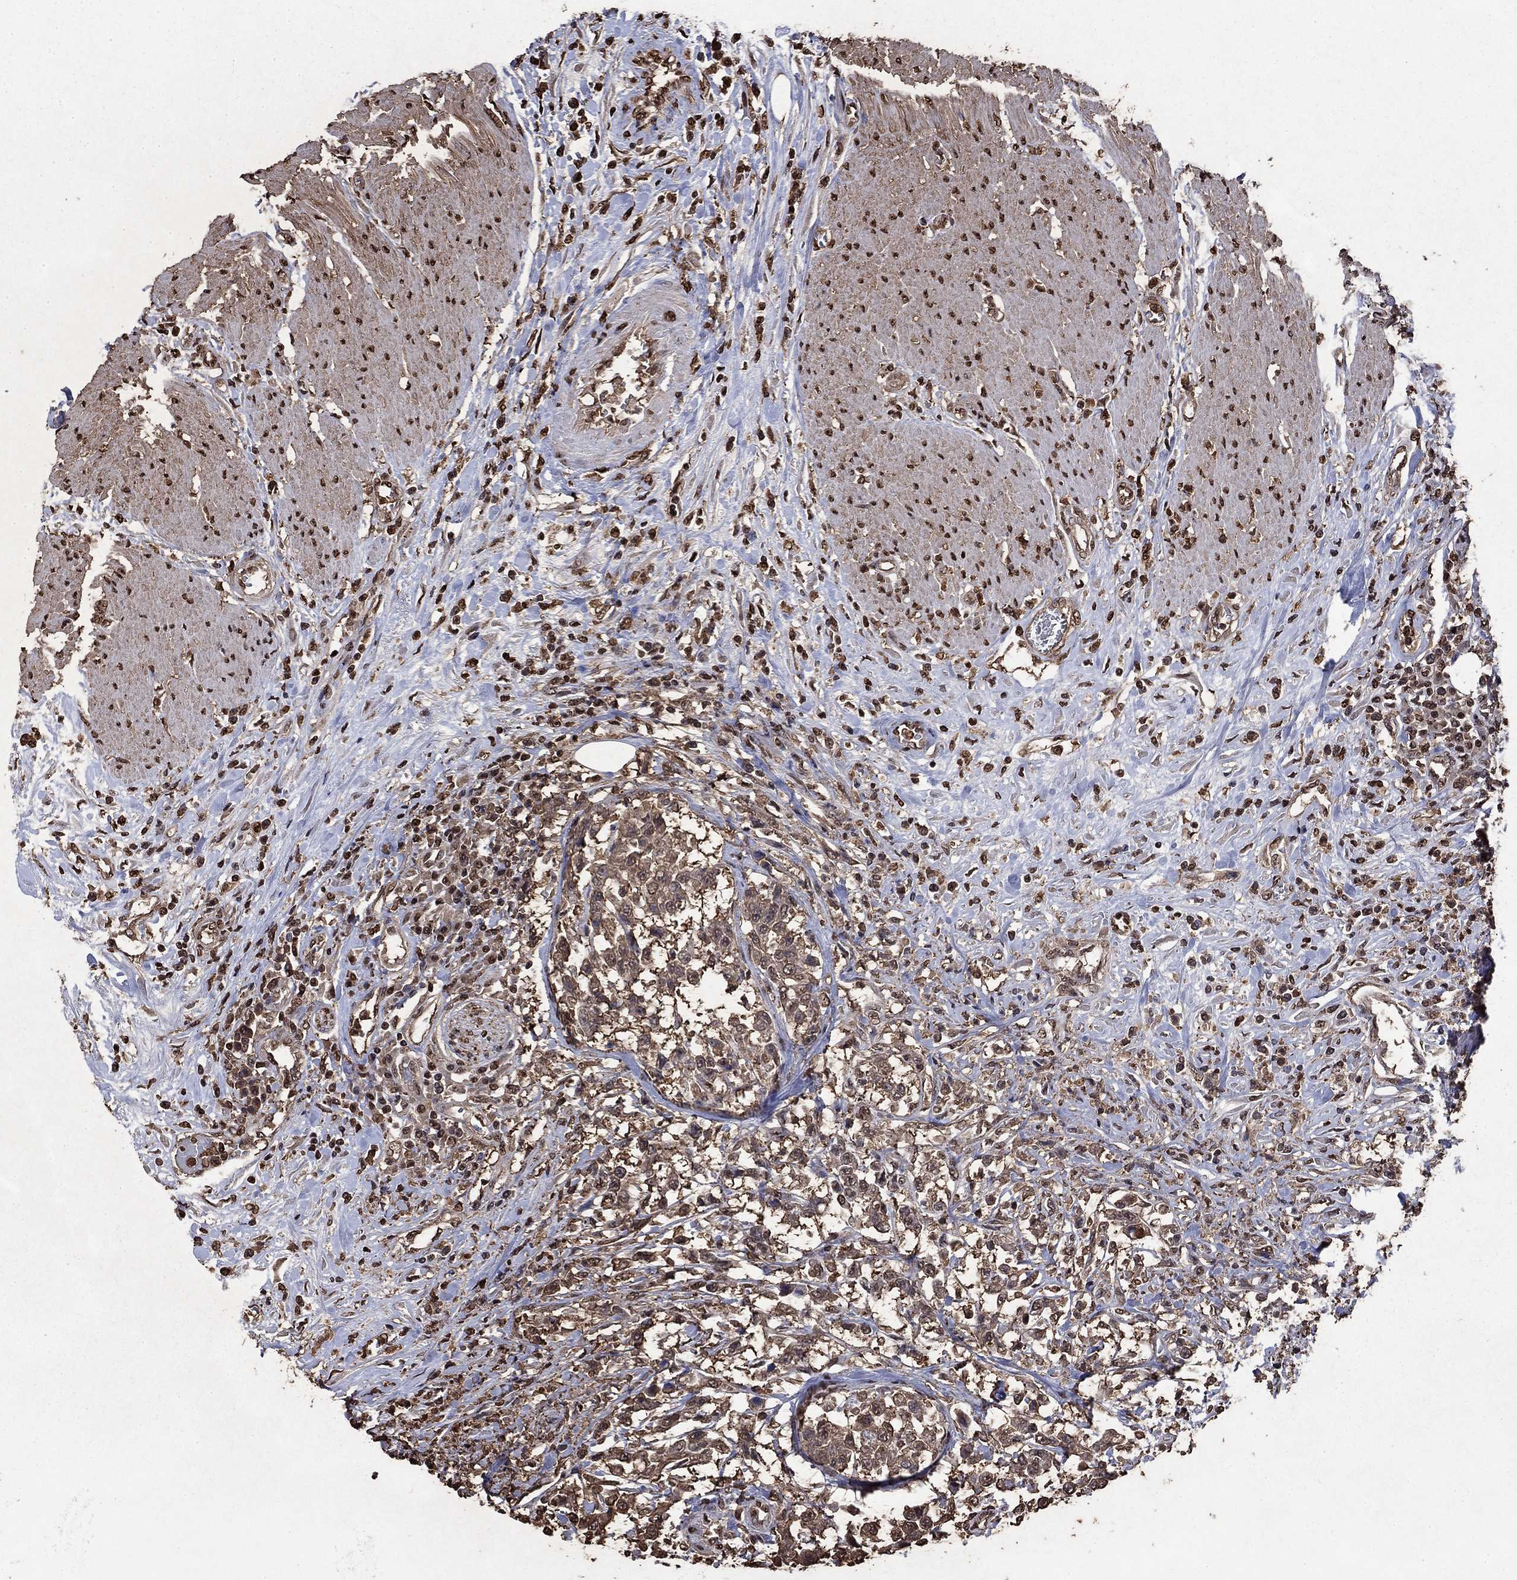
{"staining": {"intensity": "moderate", "quantity": ">75%", "location": "cytoplasmic/membranous"}, "tissue": "urothelial cancer", "cell_type": "Tumor cells", "image_type": "cancer", "snomed": [{"axis": "morphology", "description": "Urothelial carcinoma, High grade"}, {"axis": "topography", "description": "Urinary bladder"}], "caption": "The image reveals staining of urothelial carcinoma (high-grade), revealing moderate cytoplasmic/membranous protein staining (brown color) within tumor cells. (IHC, brightfield microscopy, high magnification).", "gene": "GAPDH", "patient": {"sex": "male", "age": 46}}